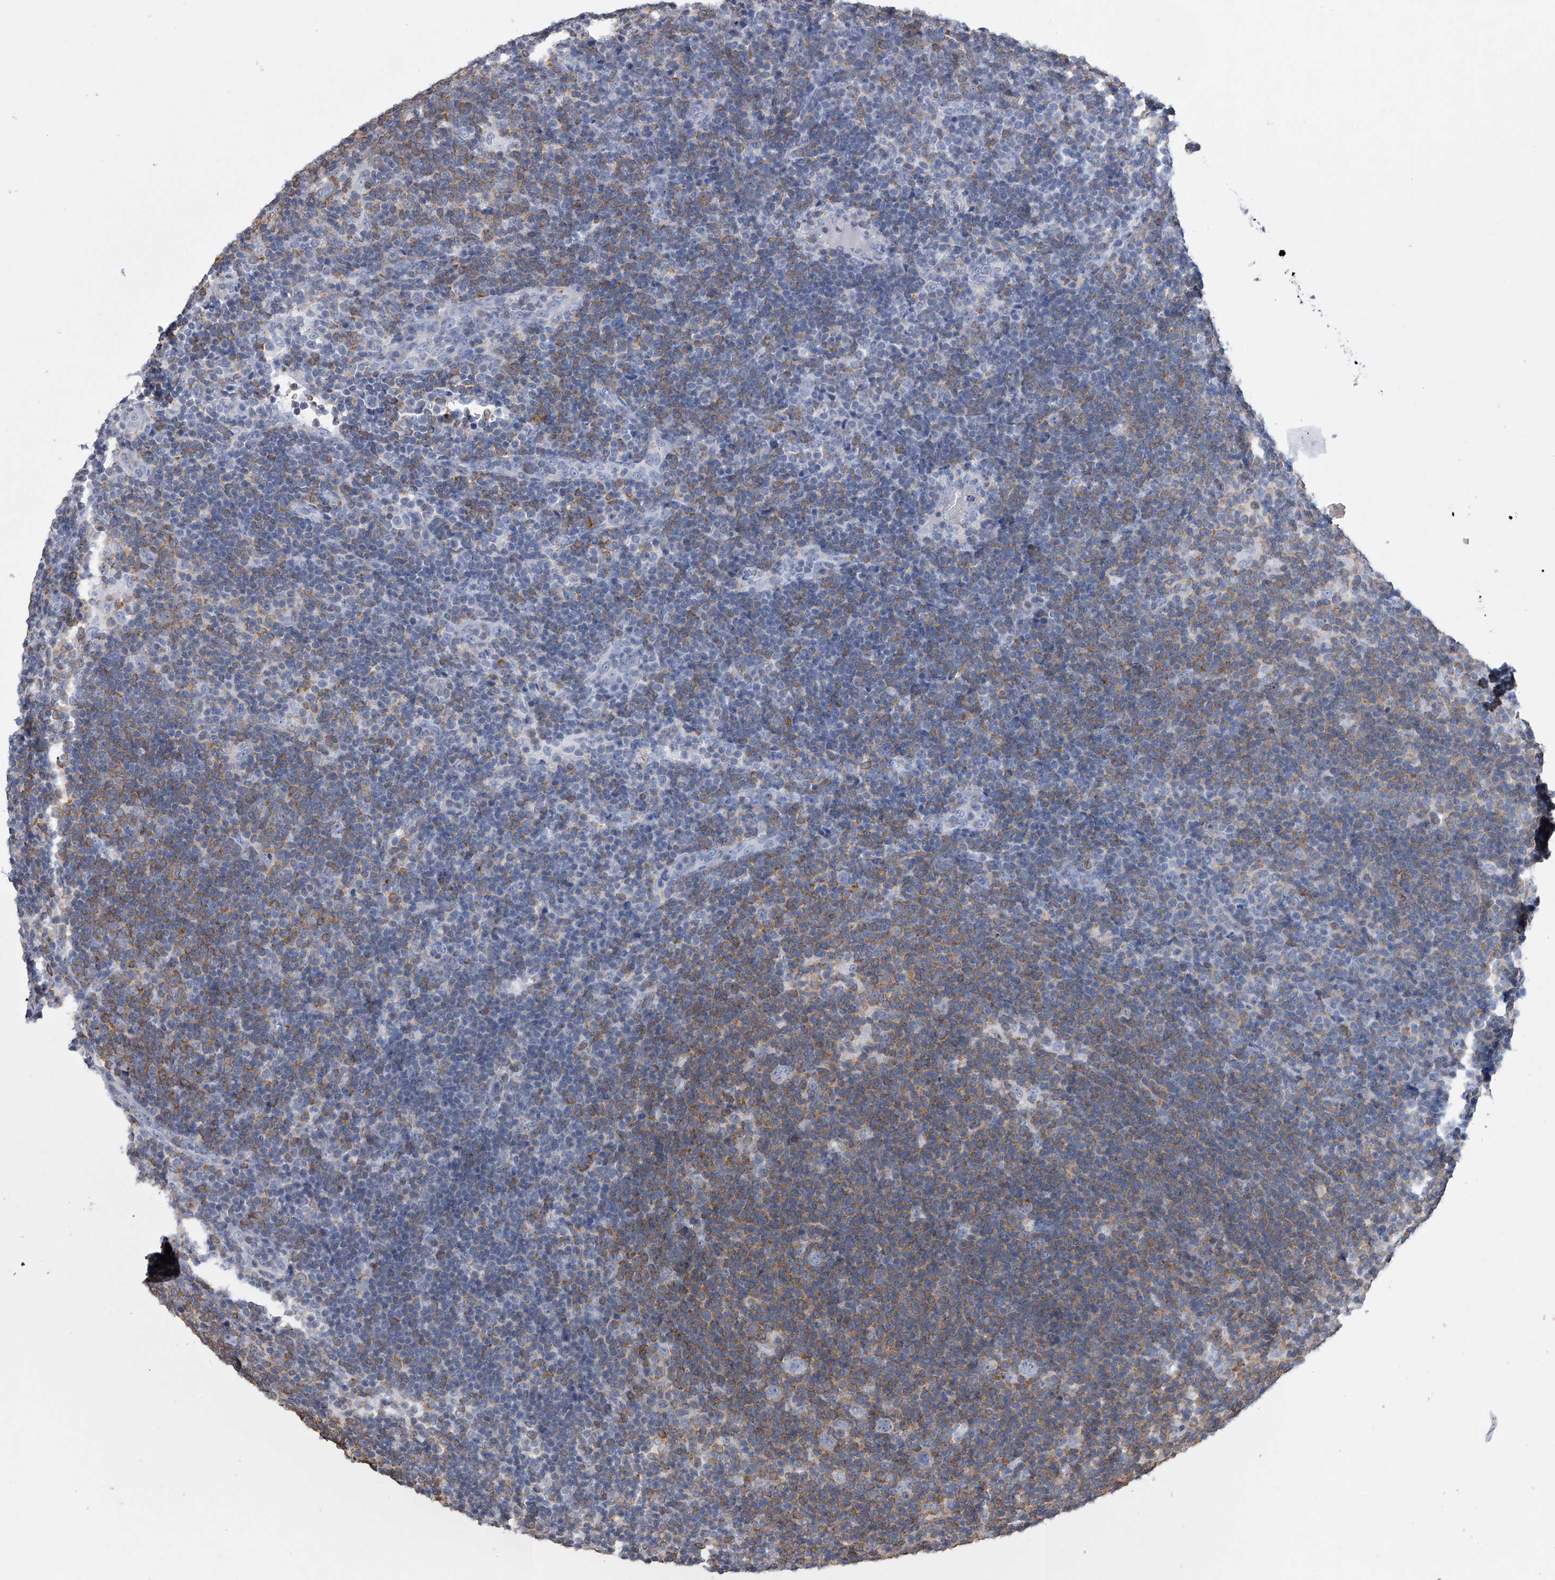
{"staining": {"intensity": "negative", "quantity": "none", "location": "none"}, "tissue": "lymphoma", "cell_type": "Tumor cells", "image_type": "cancer", "snomed": [{"axis": "morphology", "description": "Hodgkin's disease, NOS"}, {"axis": "topography", "description": "Lymph node"}], "caption": "Tumor cells are negative for brown protein staining in Hodgkin's disease.", "gene": "TASP1", "patient": {"sex": "female", "age": 57}}